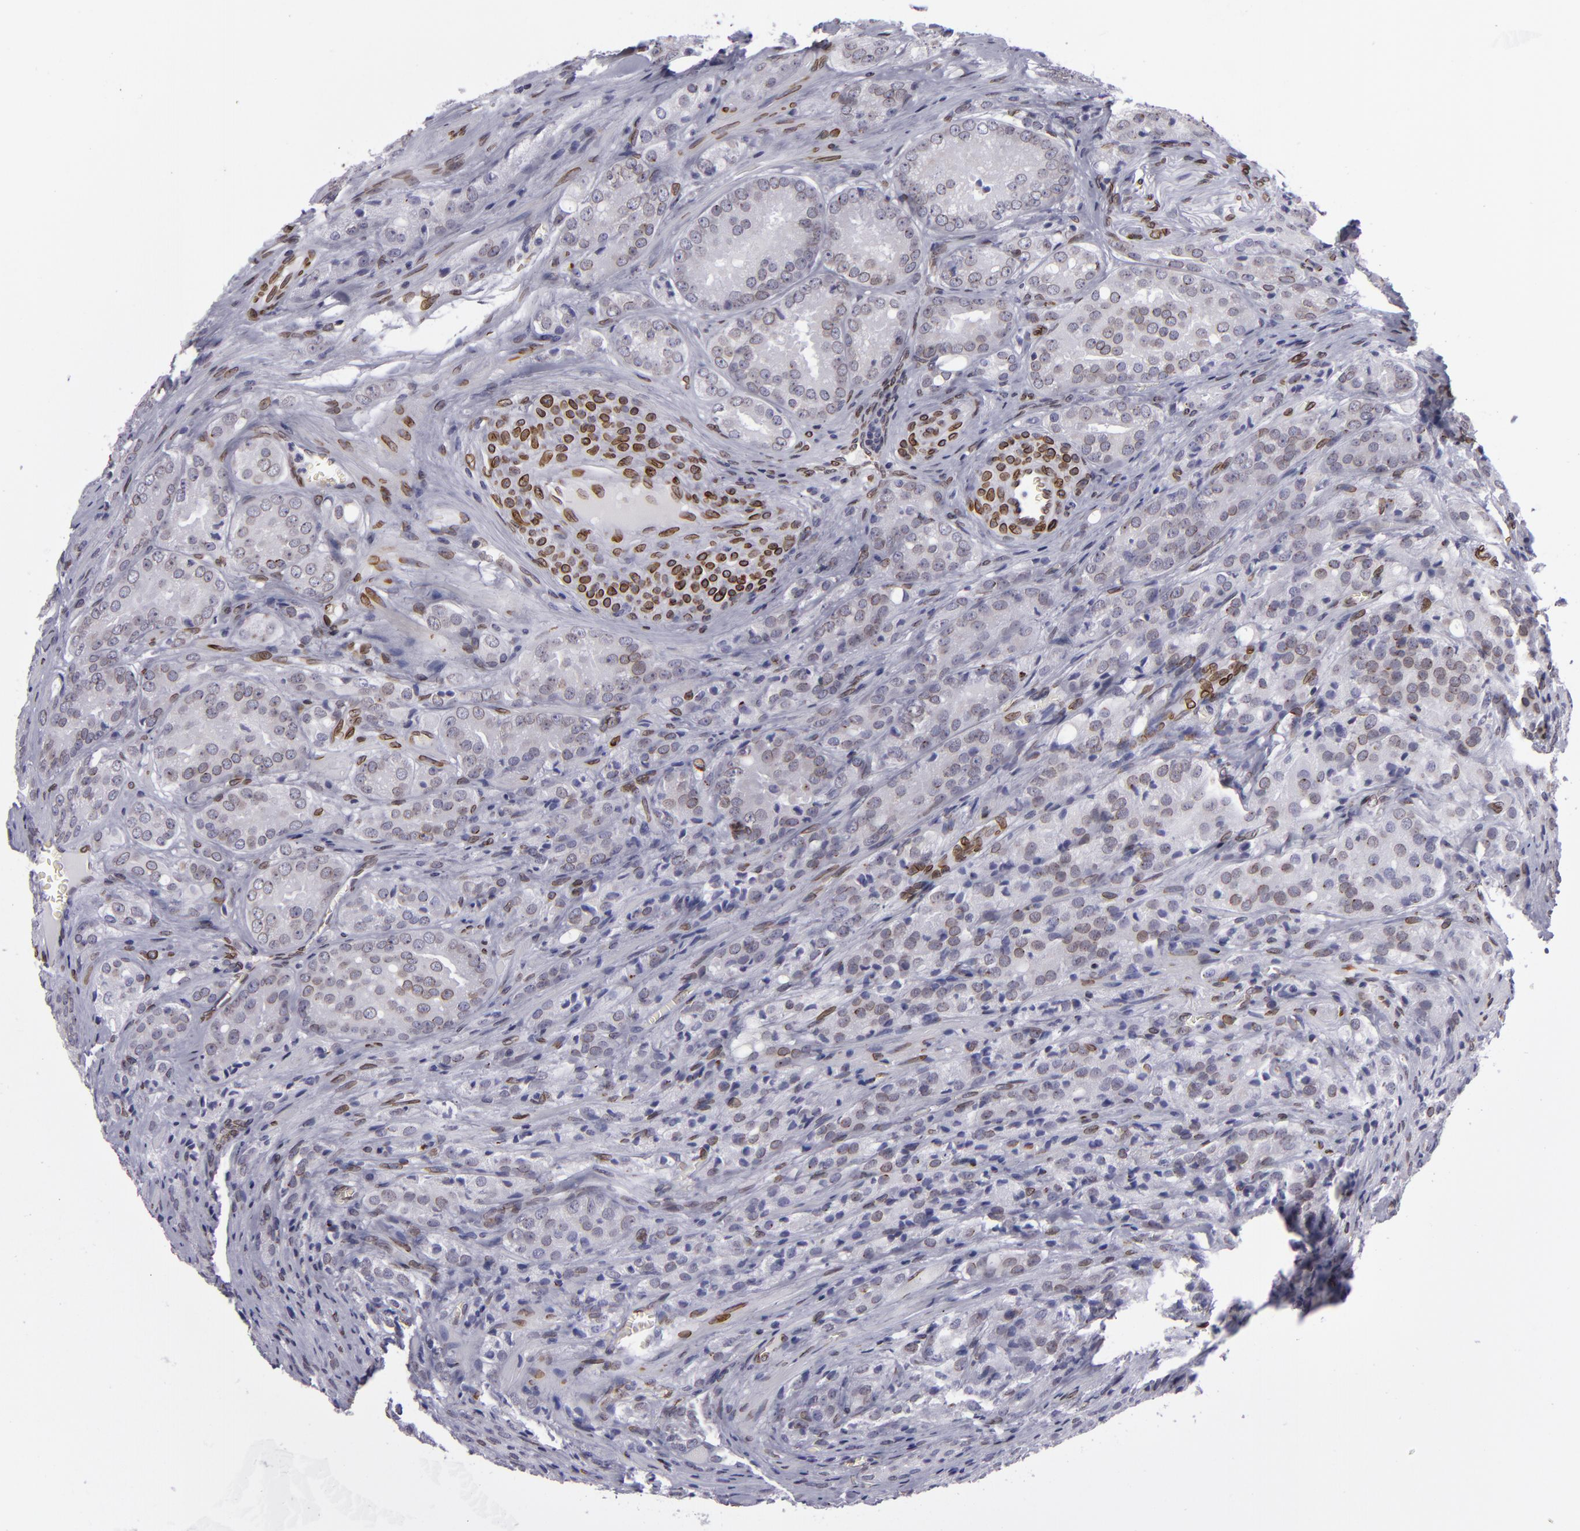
{"staining": {"intensity": "weak", "quantity": "<25%", "location": "nuclear"}, "tissue": "prostate cancer", "cell_type": "Tumor cells", "image_type": "cancer", "snomed": [{"axis": "morphology", "description": "Adenocarcinoma, Medium grade"}, {"axis": "topography", "description": "Prostate"}], "caption": "This is a photomicrograph of immunohistochemistry staining of prostate cancer, which shows no positivity in tumor cells.", "gene": "EMD", "patient": {"sex": "male", "age": 60}}